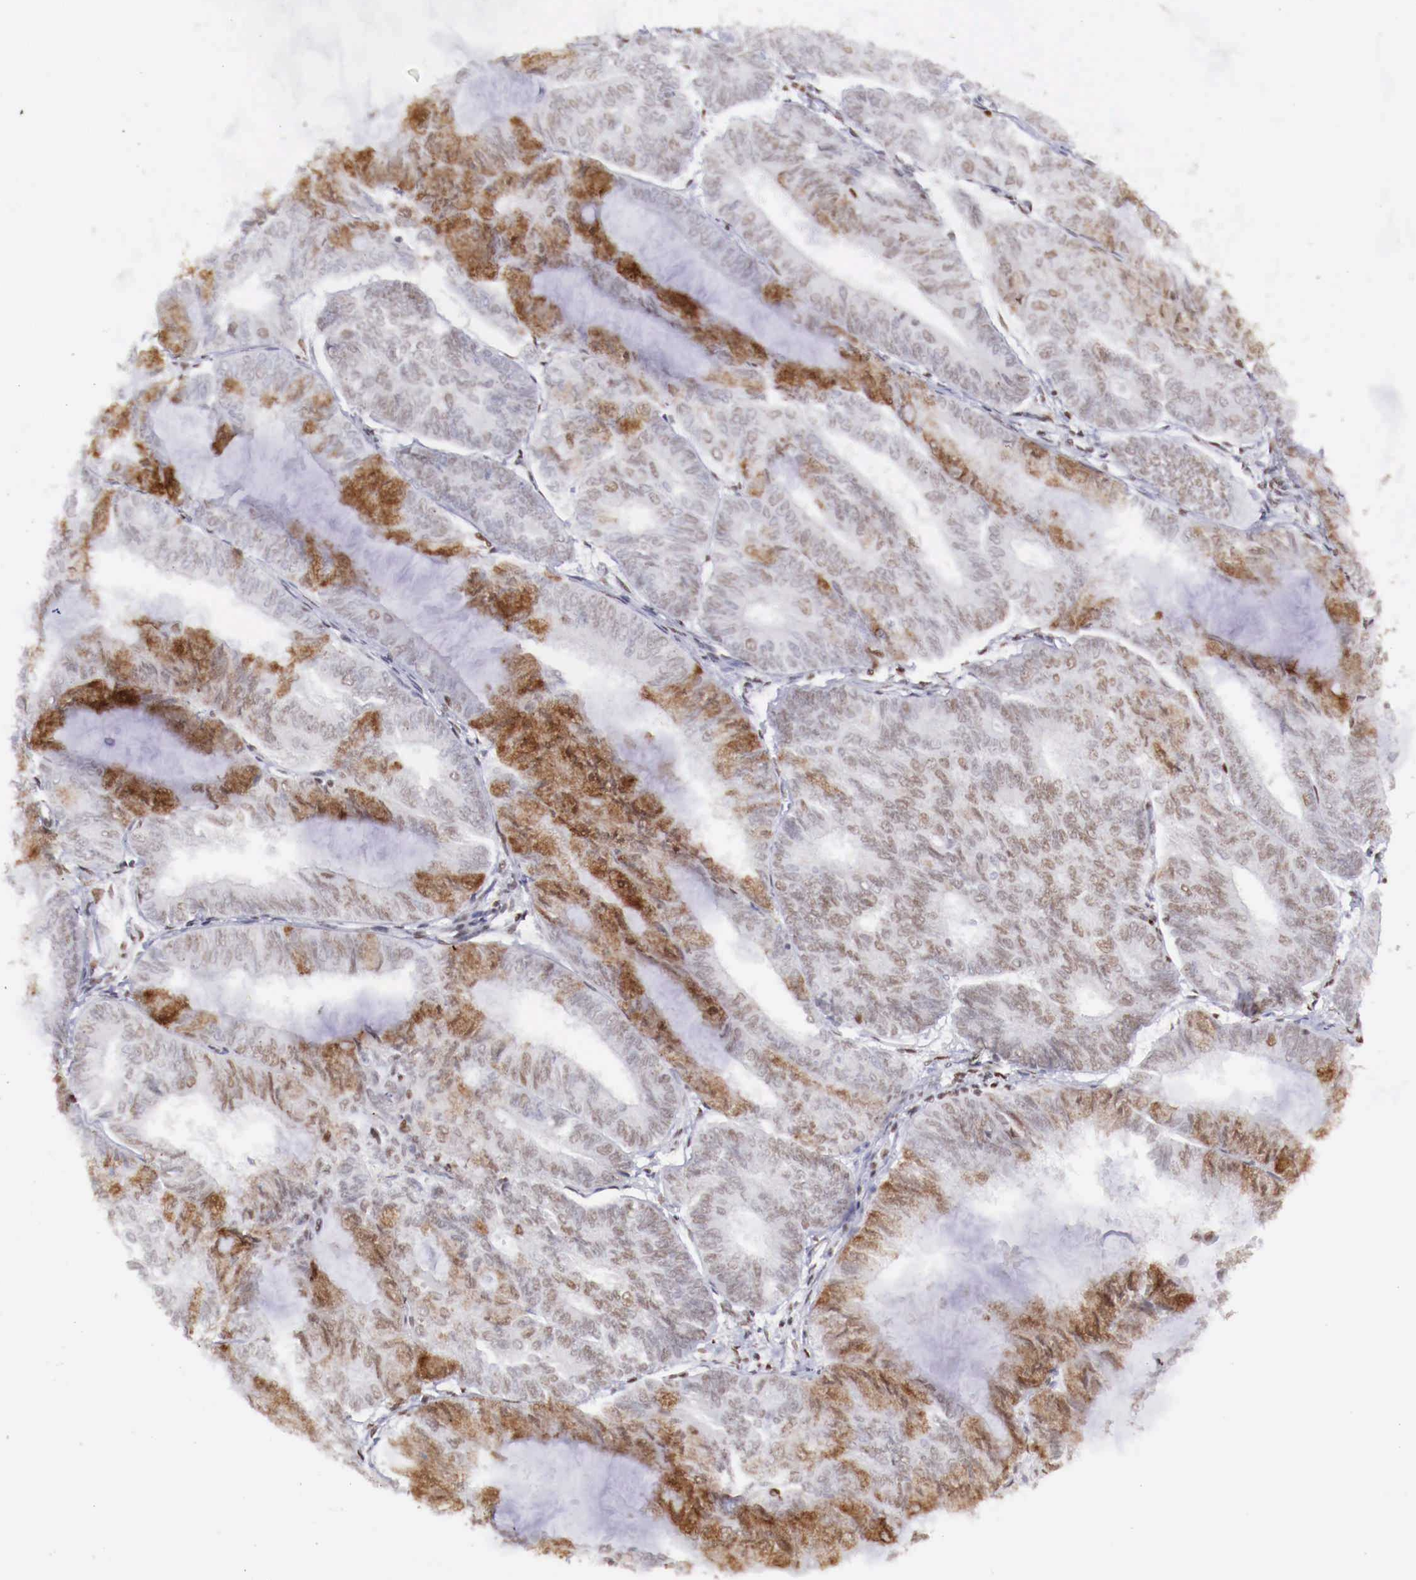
{"staining": {"intensity": "moderate", "quantity": ">75%", "location": "nuclear"}, "tissue": "endometrial cancer", "cell_type": "Tumor cells", "image_type": "cancer", "snomed": [{"axis": "morphology", "description": "Adenocarcinoma, NOS"}, {"axis": "topography", "description": "Endometrium"}], "caption": "Tumor cells show moderate nuclear expression in about >75% of cells in endometrial cancer (adenocarcinoma).", "gene": "MAX", "patient": {"sex": "female", "age": 59}}